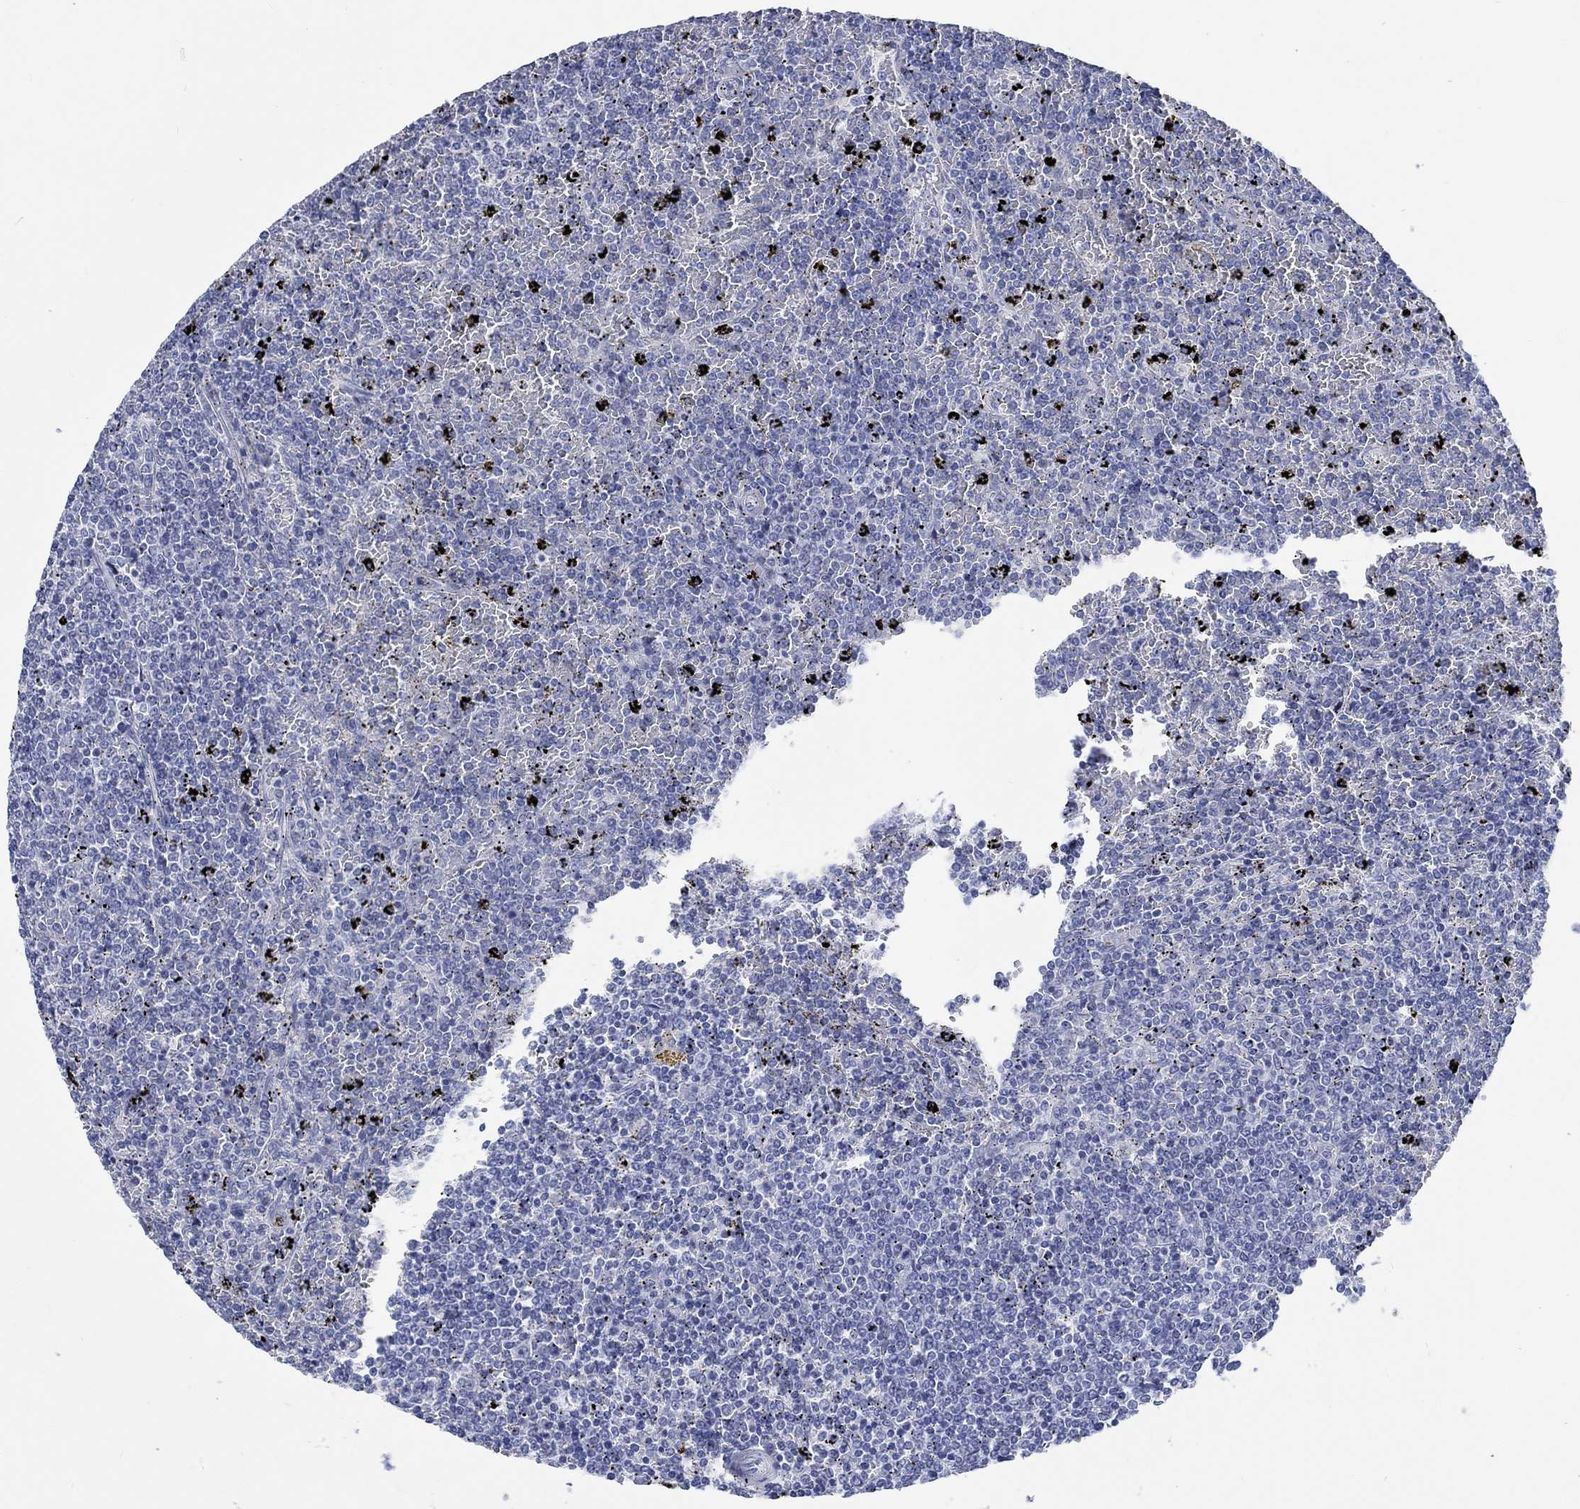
{"staining": {"intensity": "negative", "quantity": "none", "location": "none"}, "tissue": "lymphoma", "cell_type": "Tumor cells", "image_type": "cancer", "snomed": [{"axis": "morphology", "description": "Malignant lymphoma, non-Hodgkin's type, Low grade"}, {"axis": "topography", "description": "Spleen"}], "caption": "Tumor cells show no significant staining in low-grade malignant lymphoma, non-Hodgkin's type.", "gene": "C4orf47", "patient": {"sex": "female", "age": 77}}